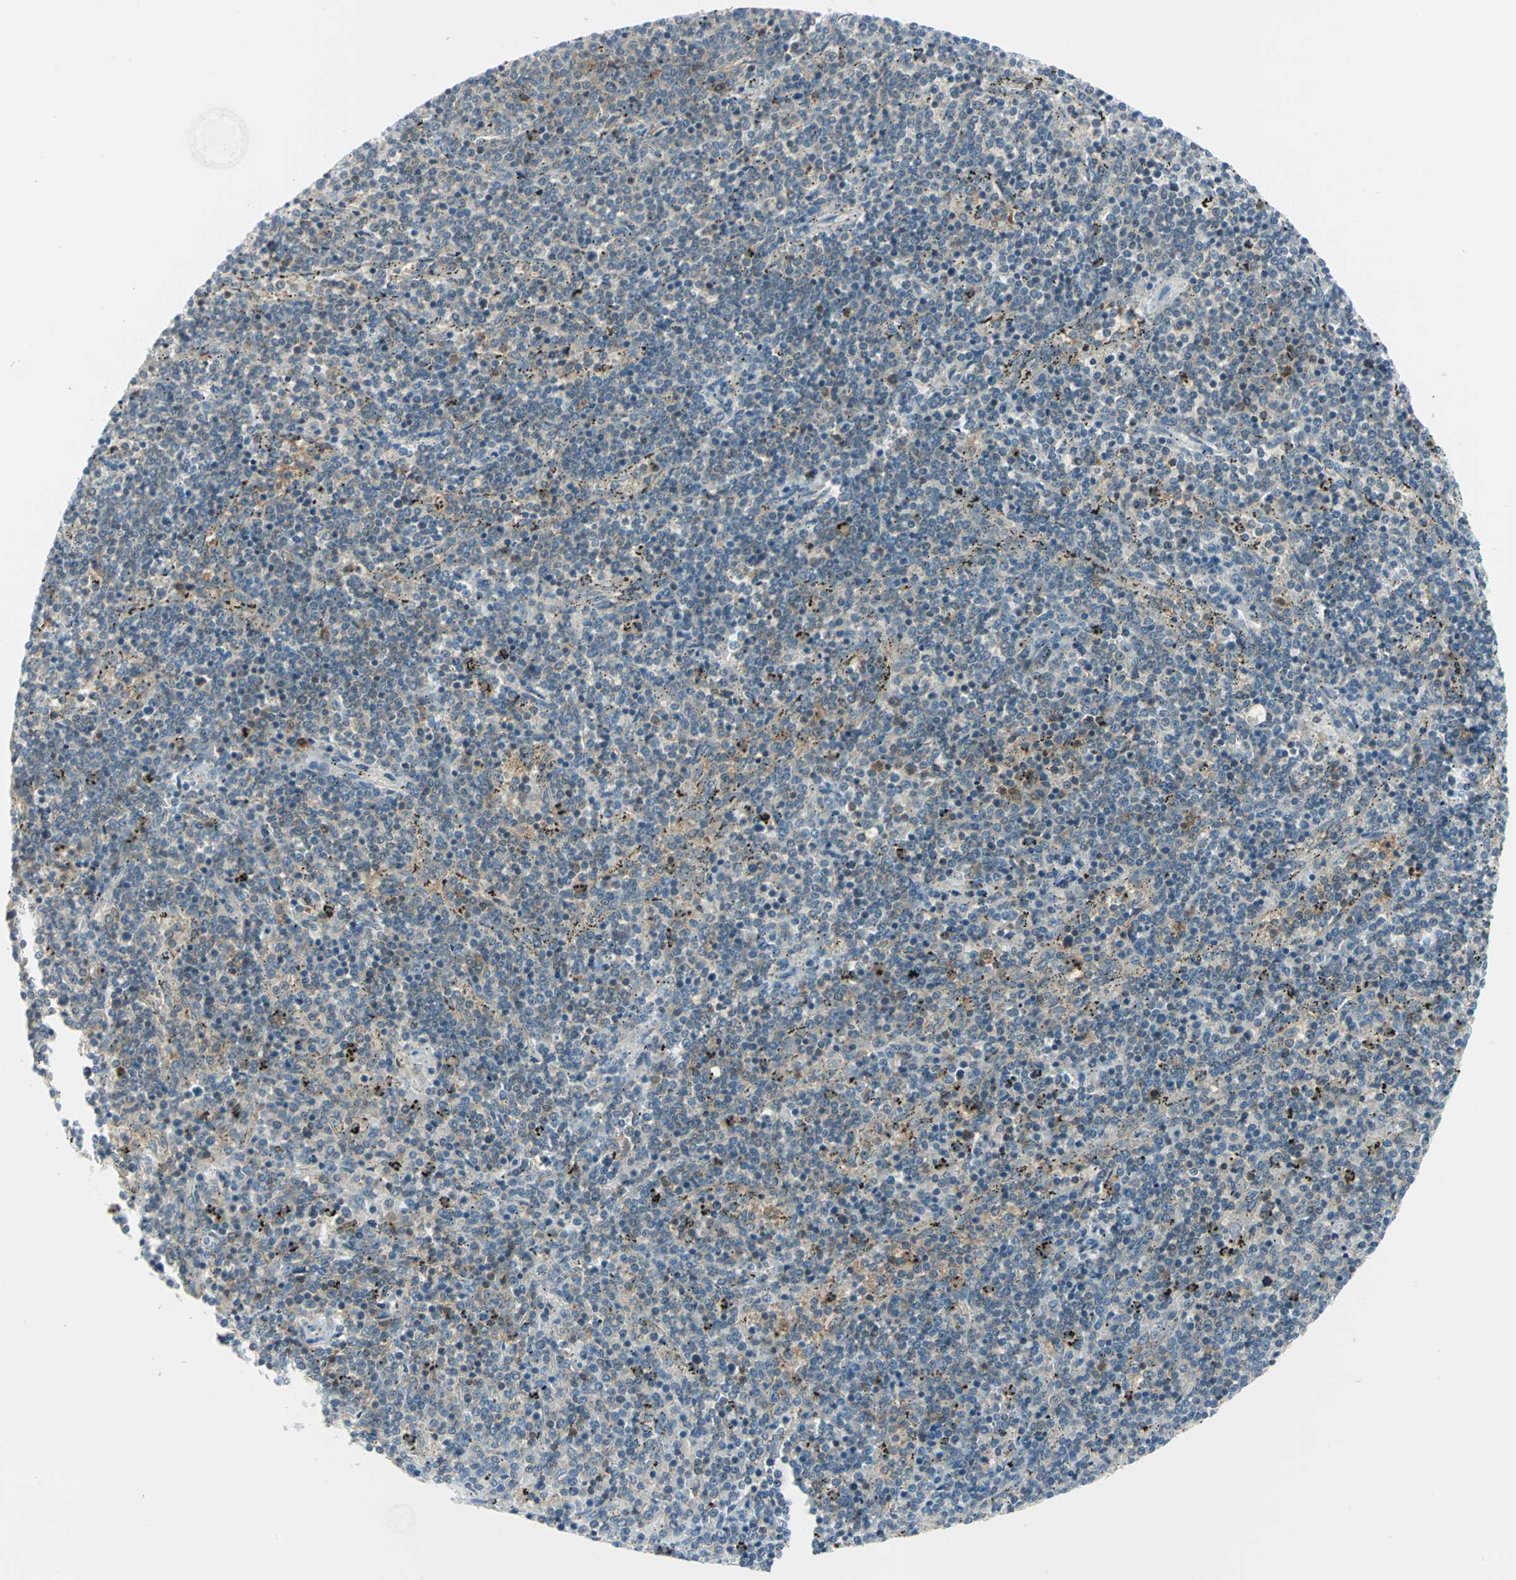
{"staining": {"intensity": "moderate", "quantity": "<25%", "location": "cytoplasmic/membranous"}, "tissue": "lymphoma", "cell_type": "Tumor cells", "image_type": "cancer", "snomed": [{"axis": "morphology", "description": "Malignant lymphoma, non-Hodgkin's type, Low grade"}, {"axis": "topography", "description": "Spleen"}], "caption": "A brown stain highlights moderate cytoplasmic/membranous expression of a protein in human low-grade malignant lymphoma, non-Hodgkin's type tumor cells.", "gene": "ALDOA", "patient": {"sex": "female", "age": 50}}